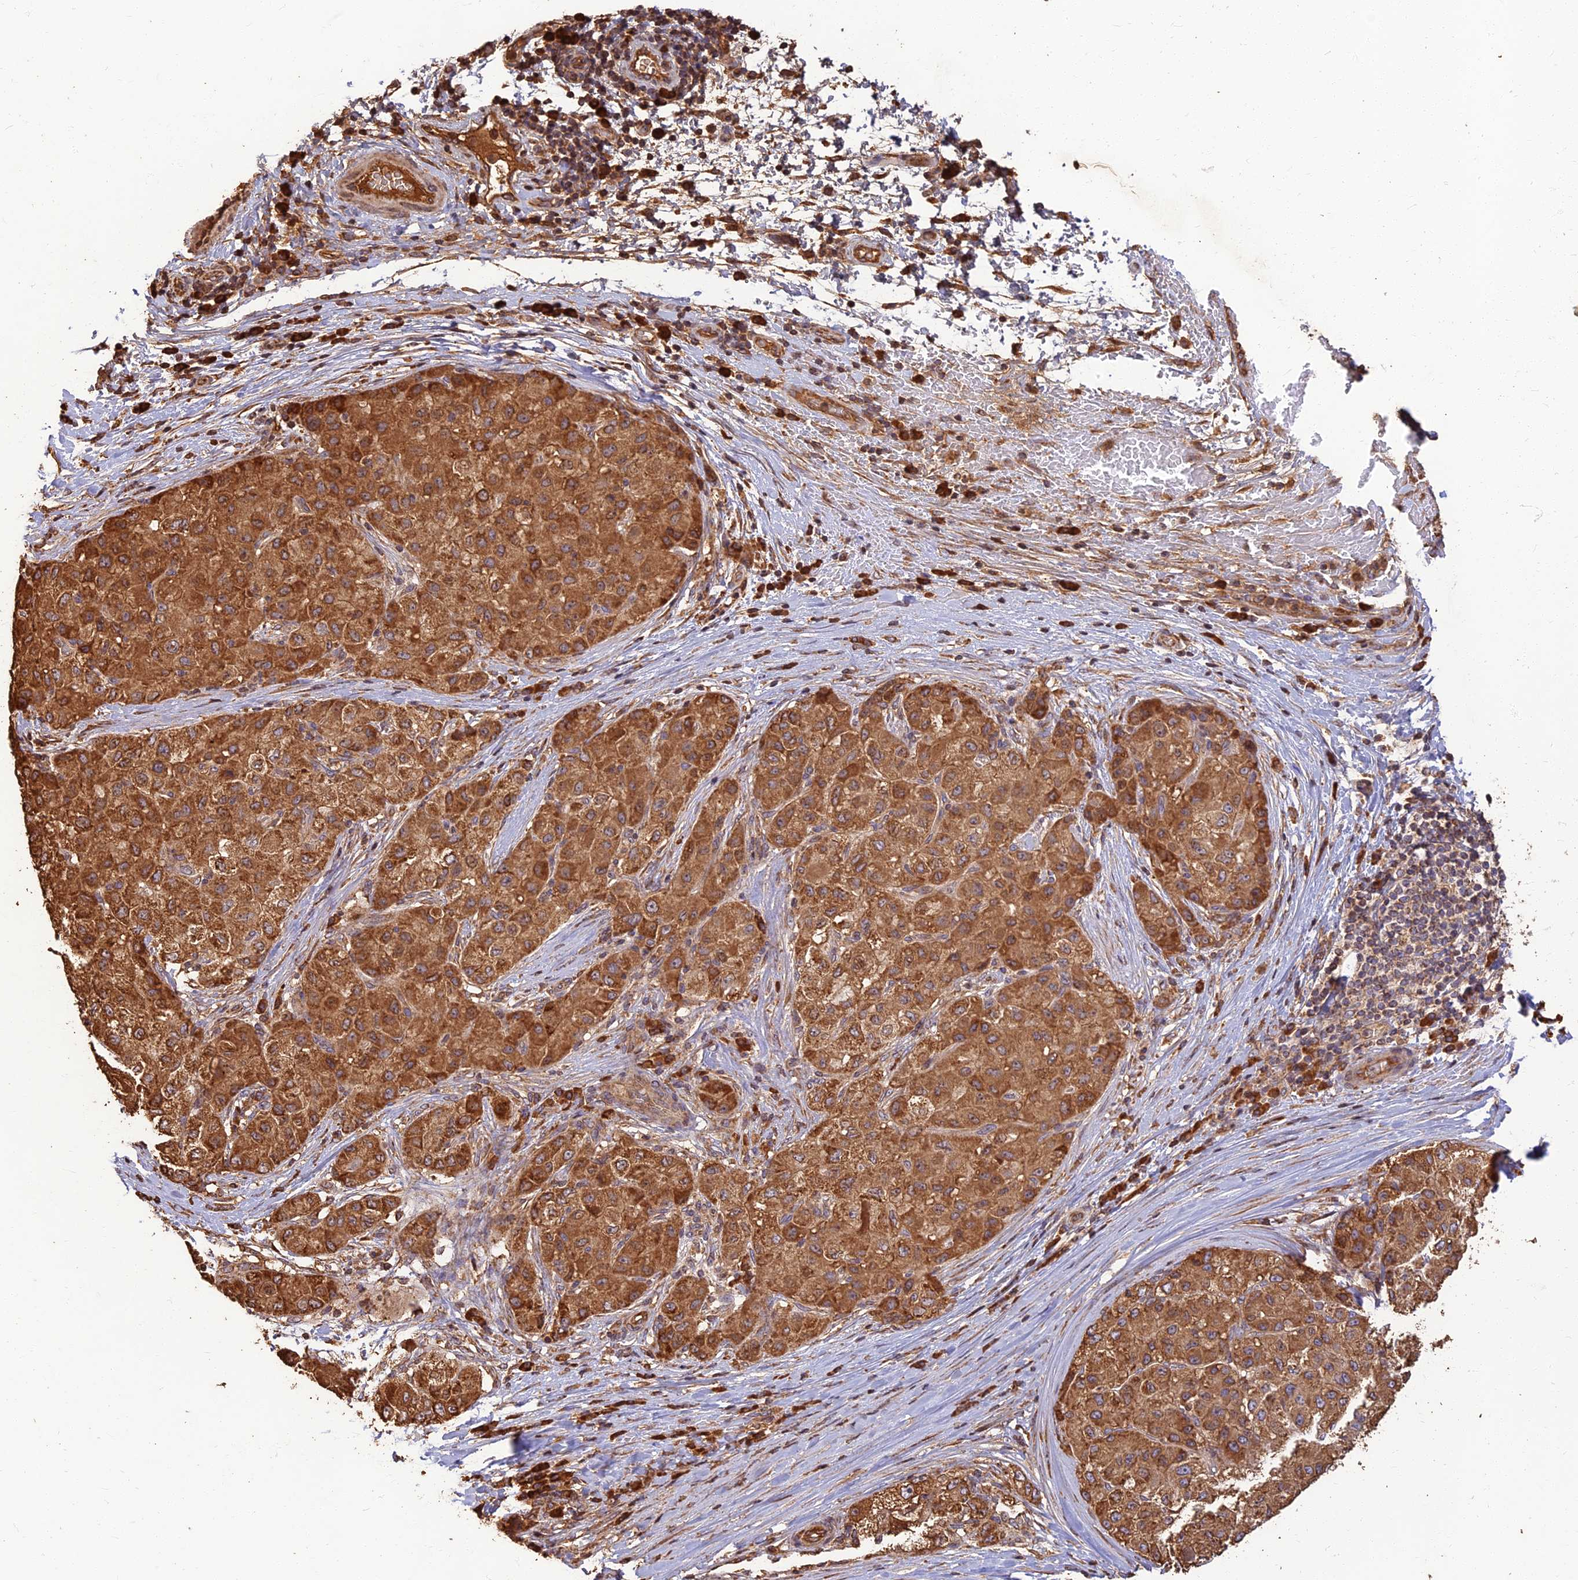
{"staining": {"intensity": "strong", "quantity": ">75%", "location": "cytoplasmic/membranous"}, "tissue": "liver cancer", "cell_type": "Tumor cells", "image_type": "cancer", "snomed": [{"axis": "morphology", "description": "Carcinoma, Hepatocellular, NOS"}, {"axis": "topography", "description": "Liver"}], "caption": "Tumor cells exhibit high levels of strong cytoplasmic/membranous positivity in approximately >75% of cells in liver hepatocellular carcinoma.", "gene": "CORO1C", "patient": {"sex": "male", "age": 80}}